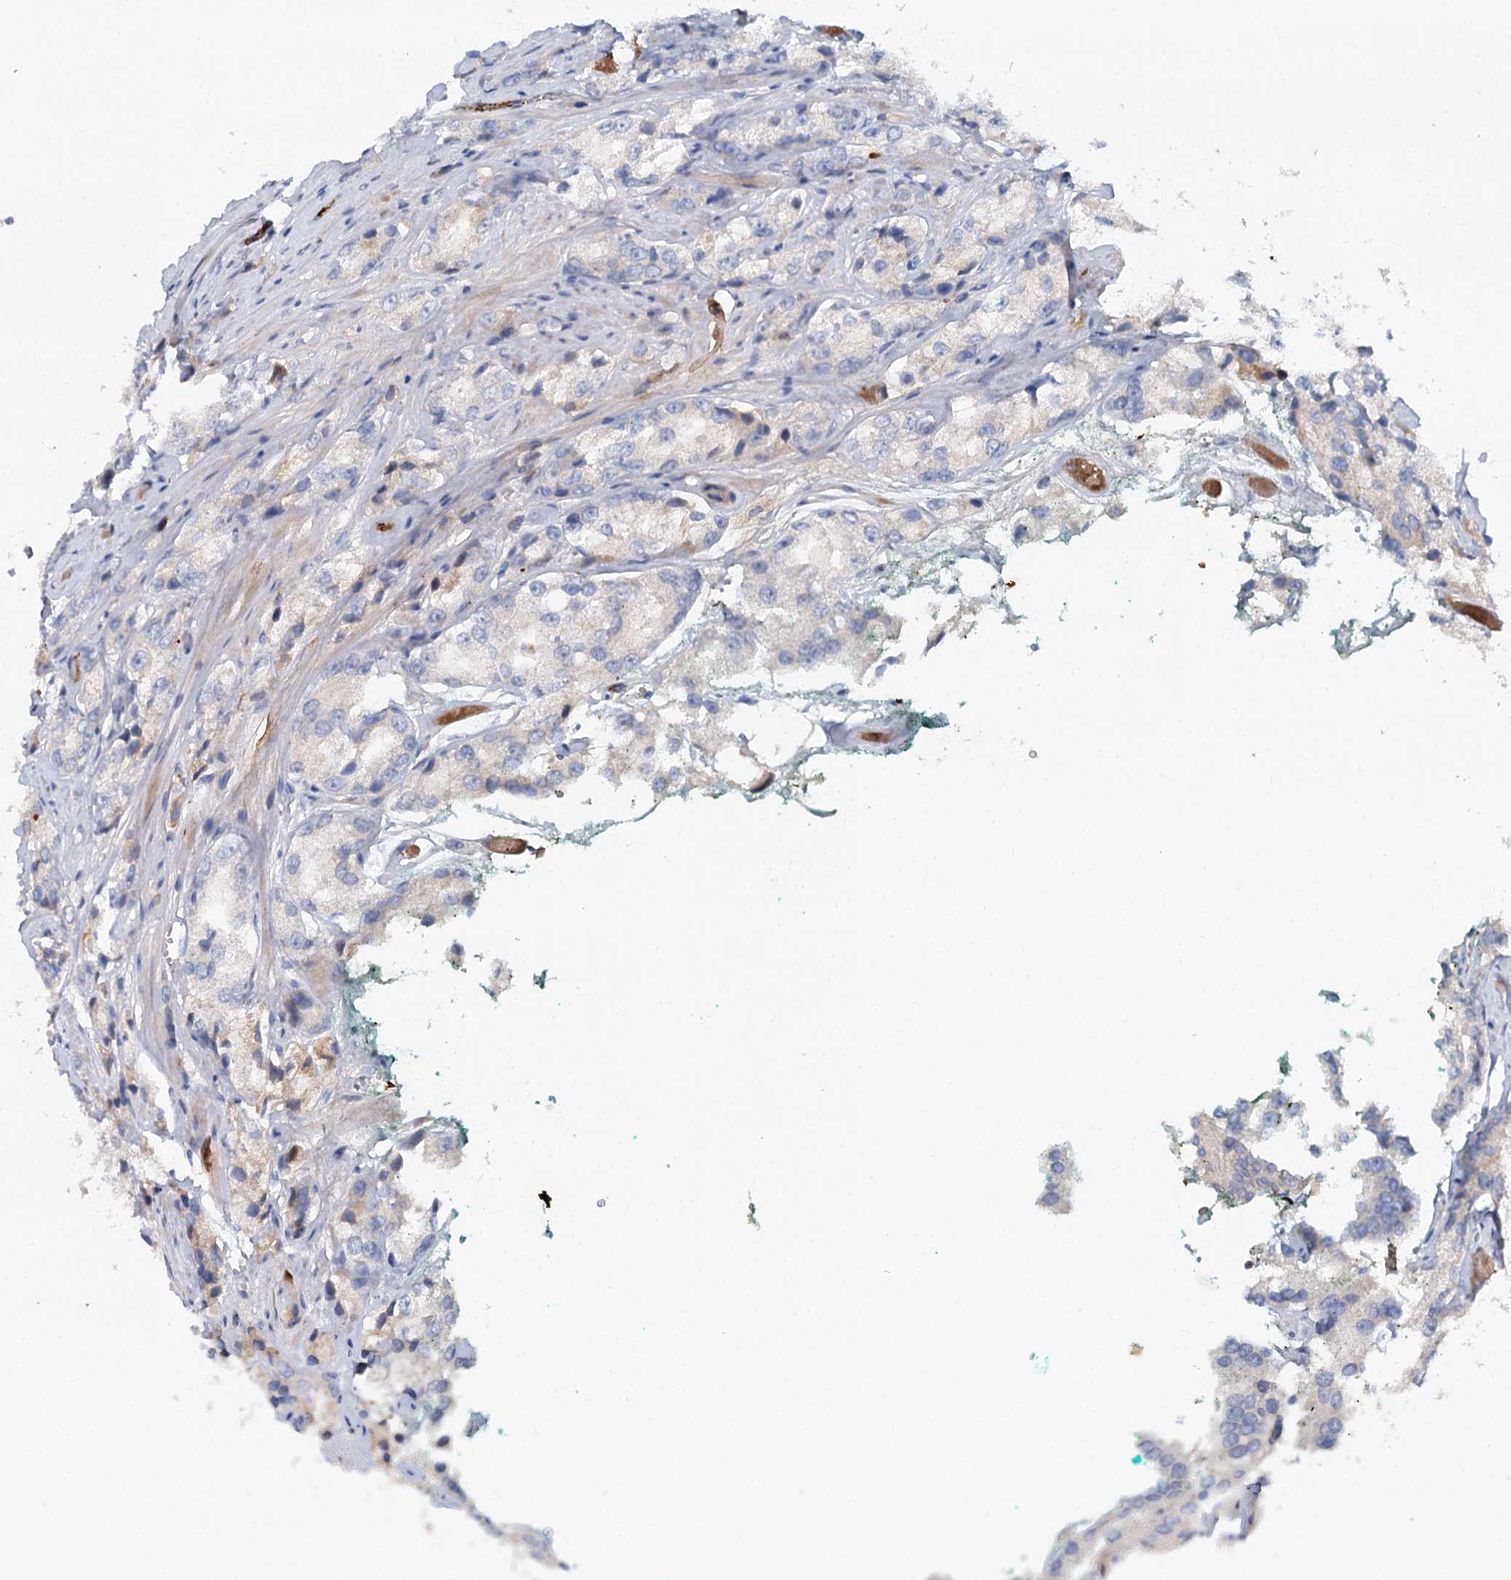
{"staining": {"intensity": "negative", "quantity": "none", "location": "none"}, "tissue": "prostate cancer", "cell_type": "Tumor cells", "image_type": "cancer", "snomed": [{"axis": "morphology", "description": "Adenocarcinoma, High grade"}, {"axis": "topography", "description": "Prostate"}], "caption": "DAB immunohistochemical staining of human prostate cancer (high-grade adenocarcinoma) exhibits no significant positivity in tumor cells.", "gene": "ALKBH8", "patient": {"sex": "male", "age": 66}}